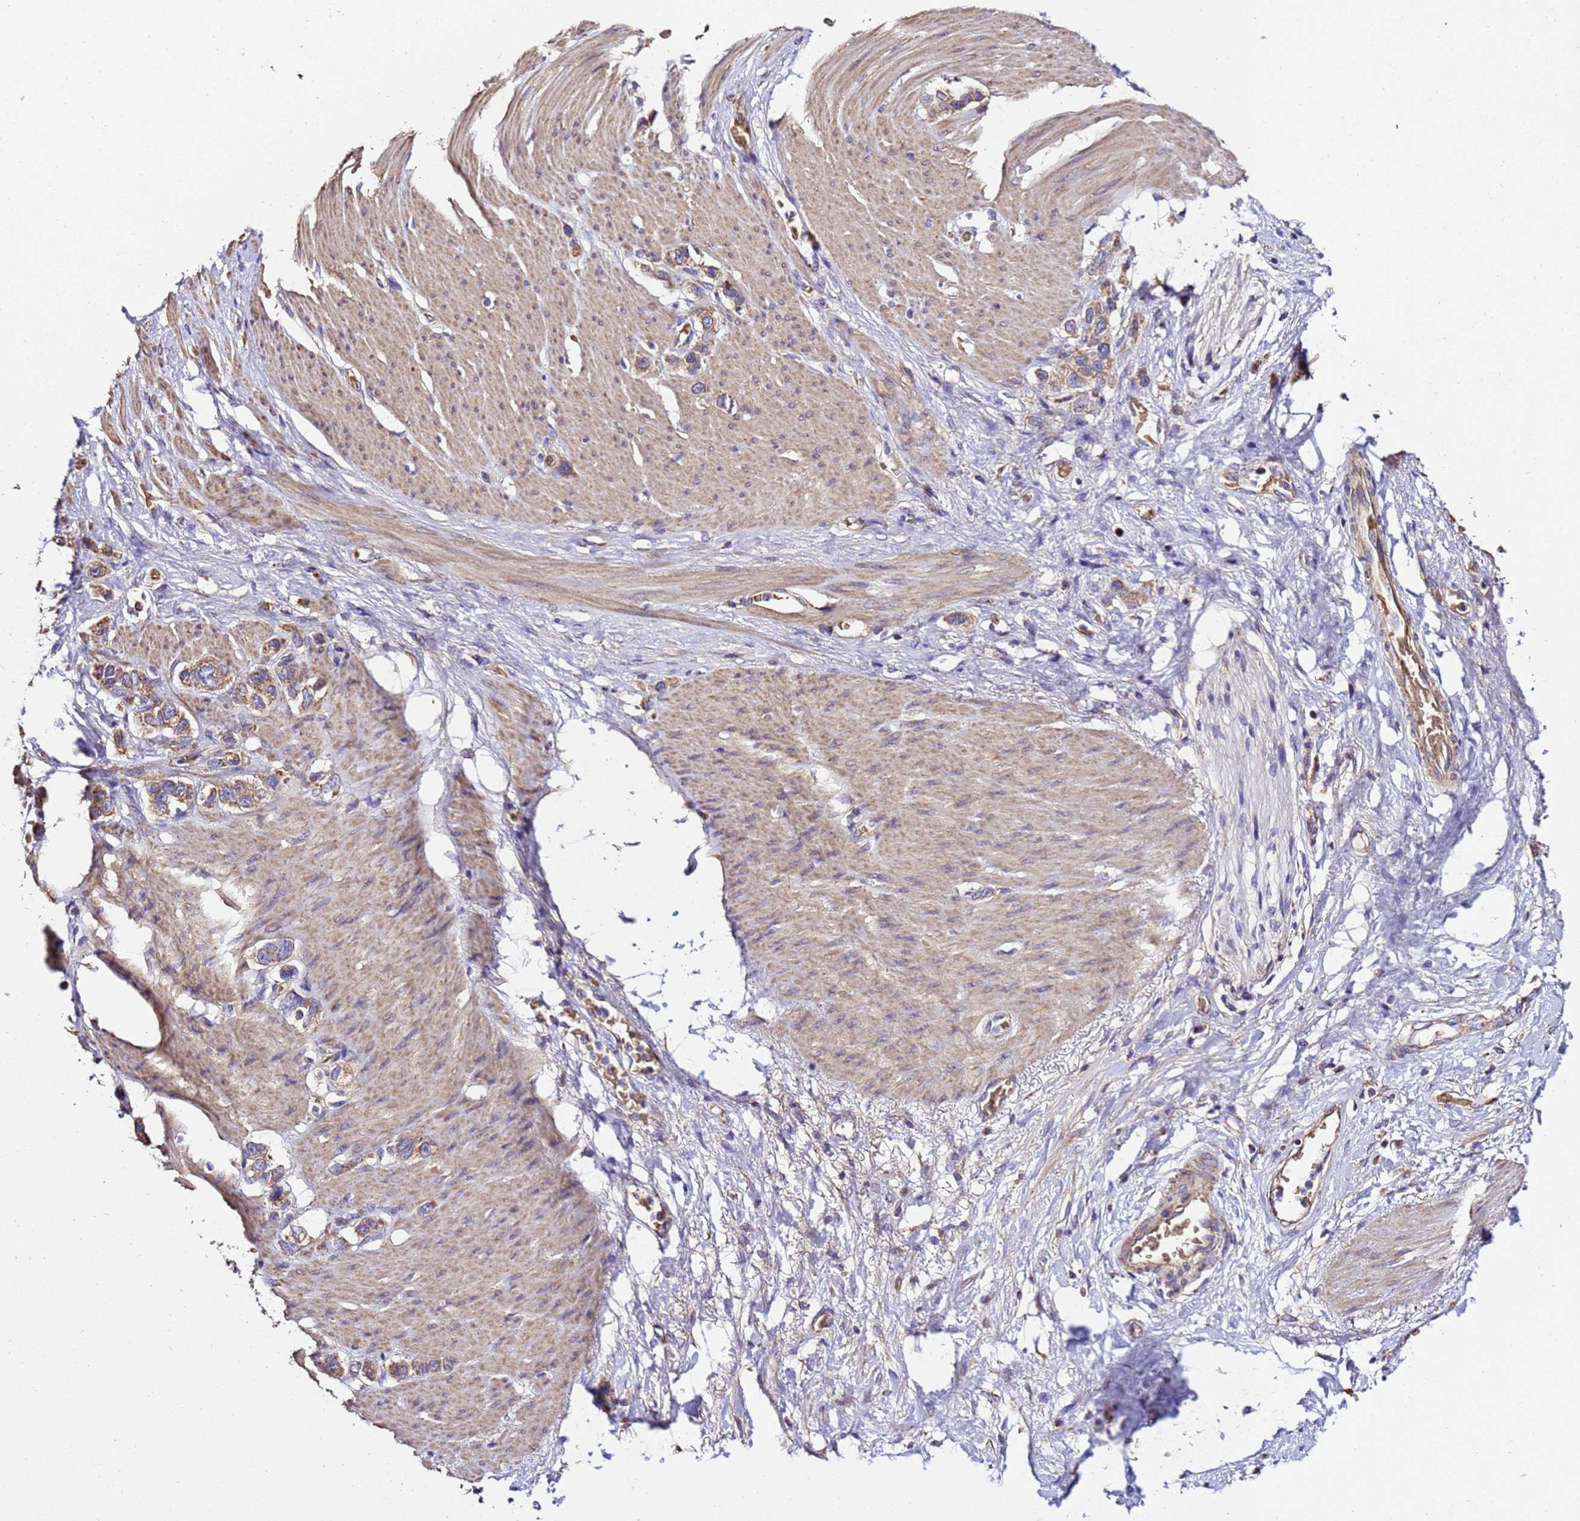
{"staining": {"intensity": "moderate", "quantity": ">75%", "location": "cytoplasmic/membranous"}, "tissue": "stomach cancer", "cell_type": "Tumor cells", "image_type": "cancer", "snomed": [{"axis": "morphology", "description": "Adenocarcinoma, NOS"}, {"axis": "morphology", "description": "Adenocarcinoma, High grade"}, {"axis": "topography", "description": "Stomach, upper"}, {"axis": "topography", "description": "Stomach, lower"}], "caption": "Adenocarcinoma (stomach) stained with DAB (3,3'-diaminobenzidine) IHC exhibits medium levels of moderate cytoplasmic/membranous positivity in approximately >75% of tumor cells. The protein of interest is stained brown, and the nuclei are stained in blue (DAB IHC with brightfield microscopy, high magnification).", "gene": "LRRIQ1", "patient": {"sex": "female", "age": 65}}